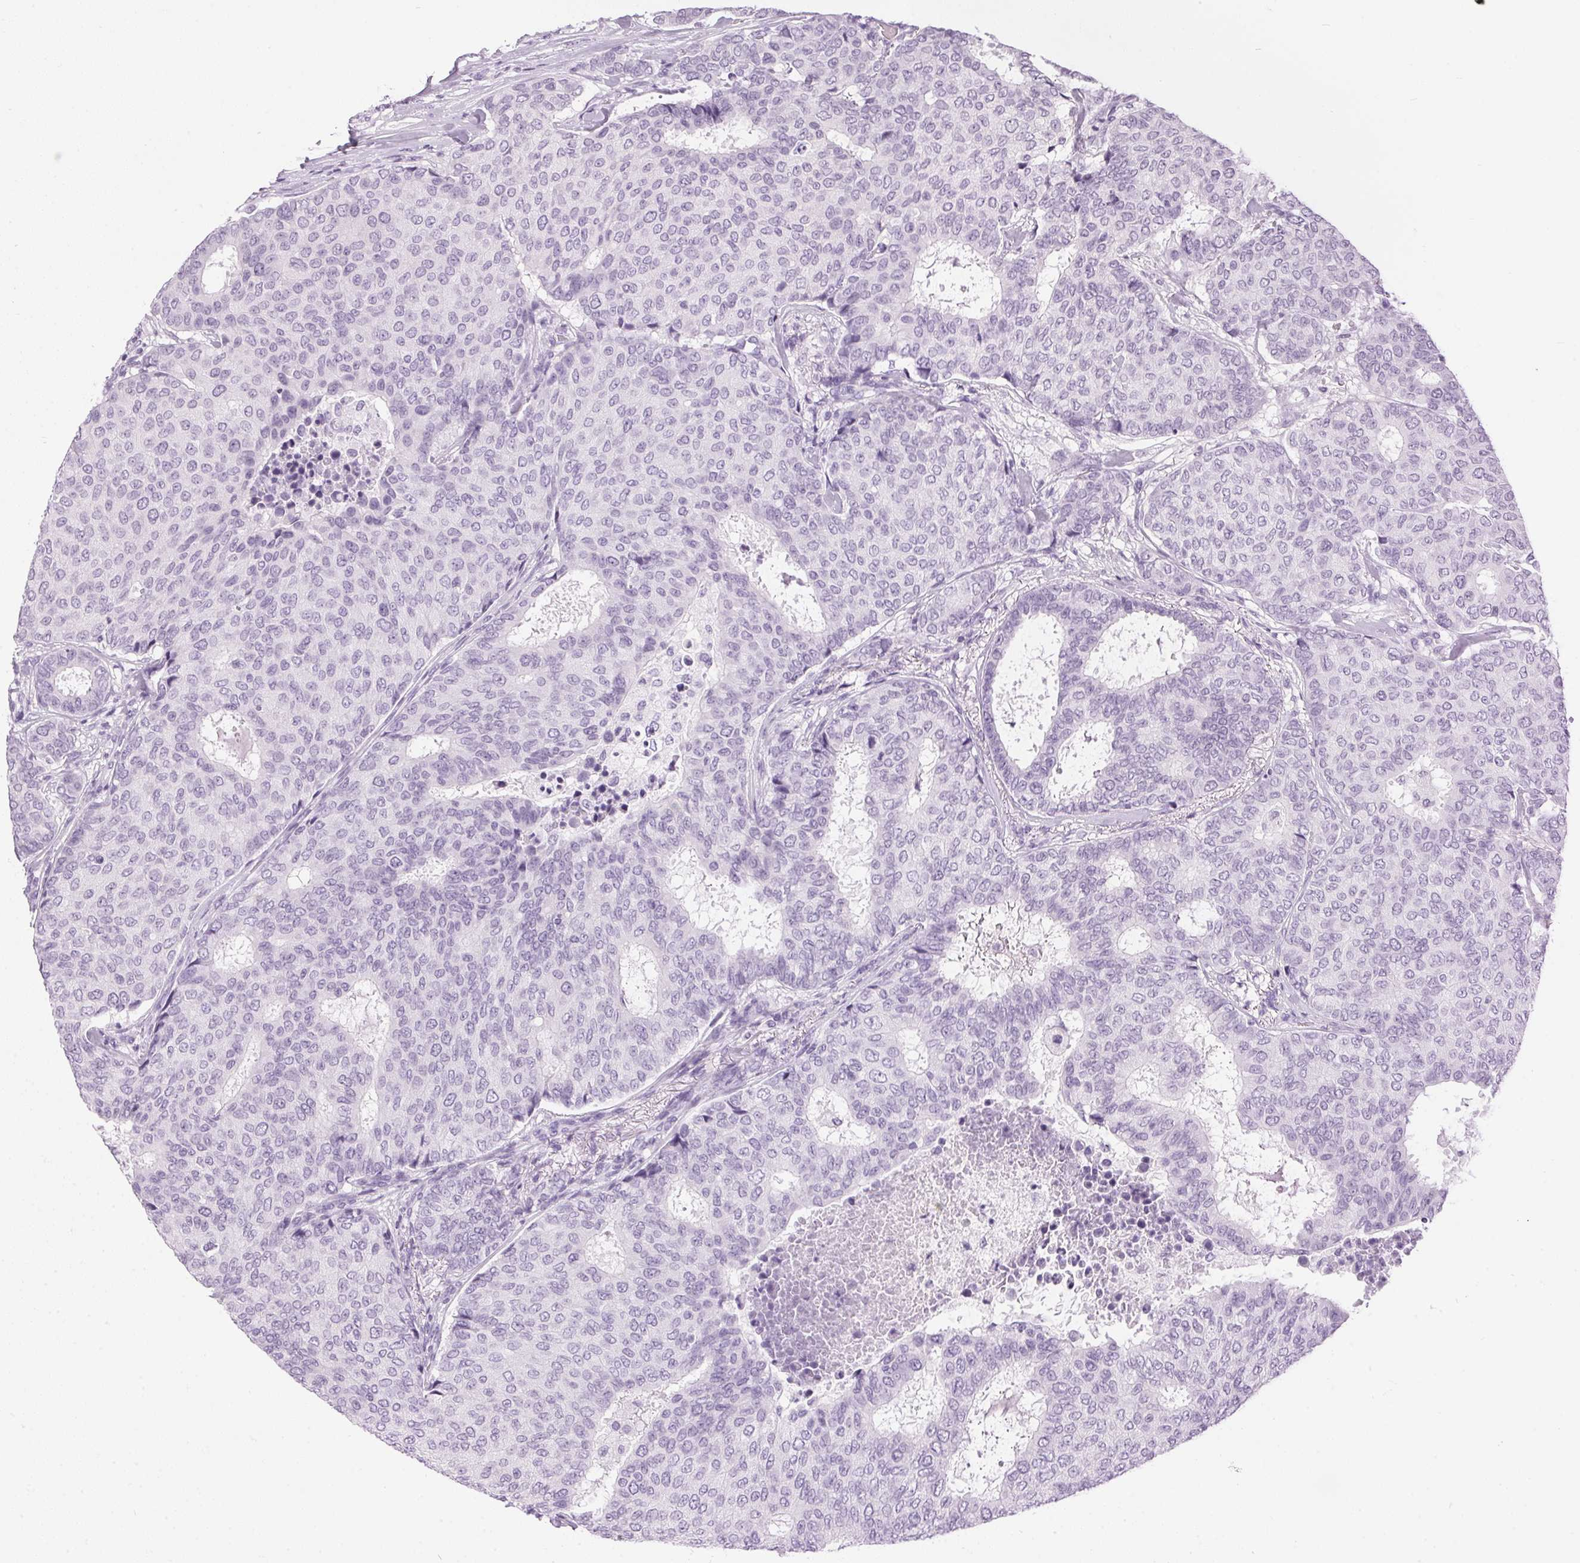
{"staining": {"intensity": "negative", "quantity": "none", "location": "none"}, "tissue": "breast cancer", "cell_type": "Tumor cells", "image_type": "cancer", "snomed": [{"axis": "morphology", "description": "Duct carcinoma"}, {"axis": "topography", "description": "Breast"}], "caption": "Immunohistochemical staining of breast cancer (infiltrating ductal carcinoma) displays no significant expression in tumor cells.", "gene": "SP7", "patient": {"sex": "female", "age": 75}}